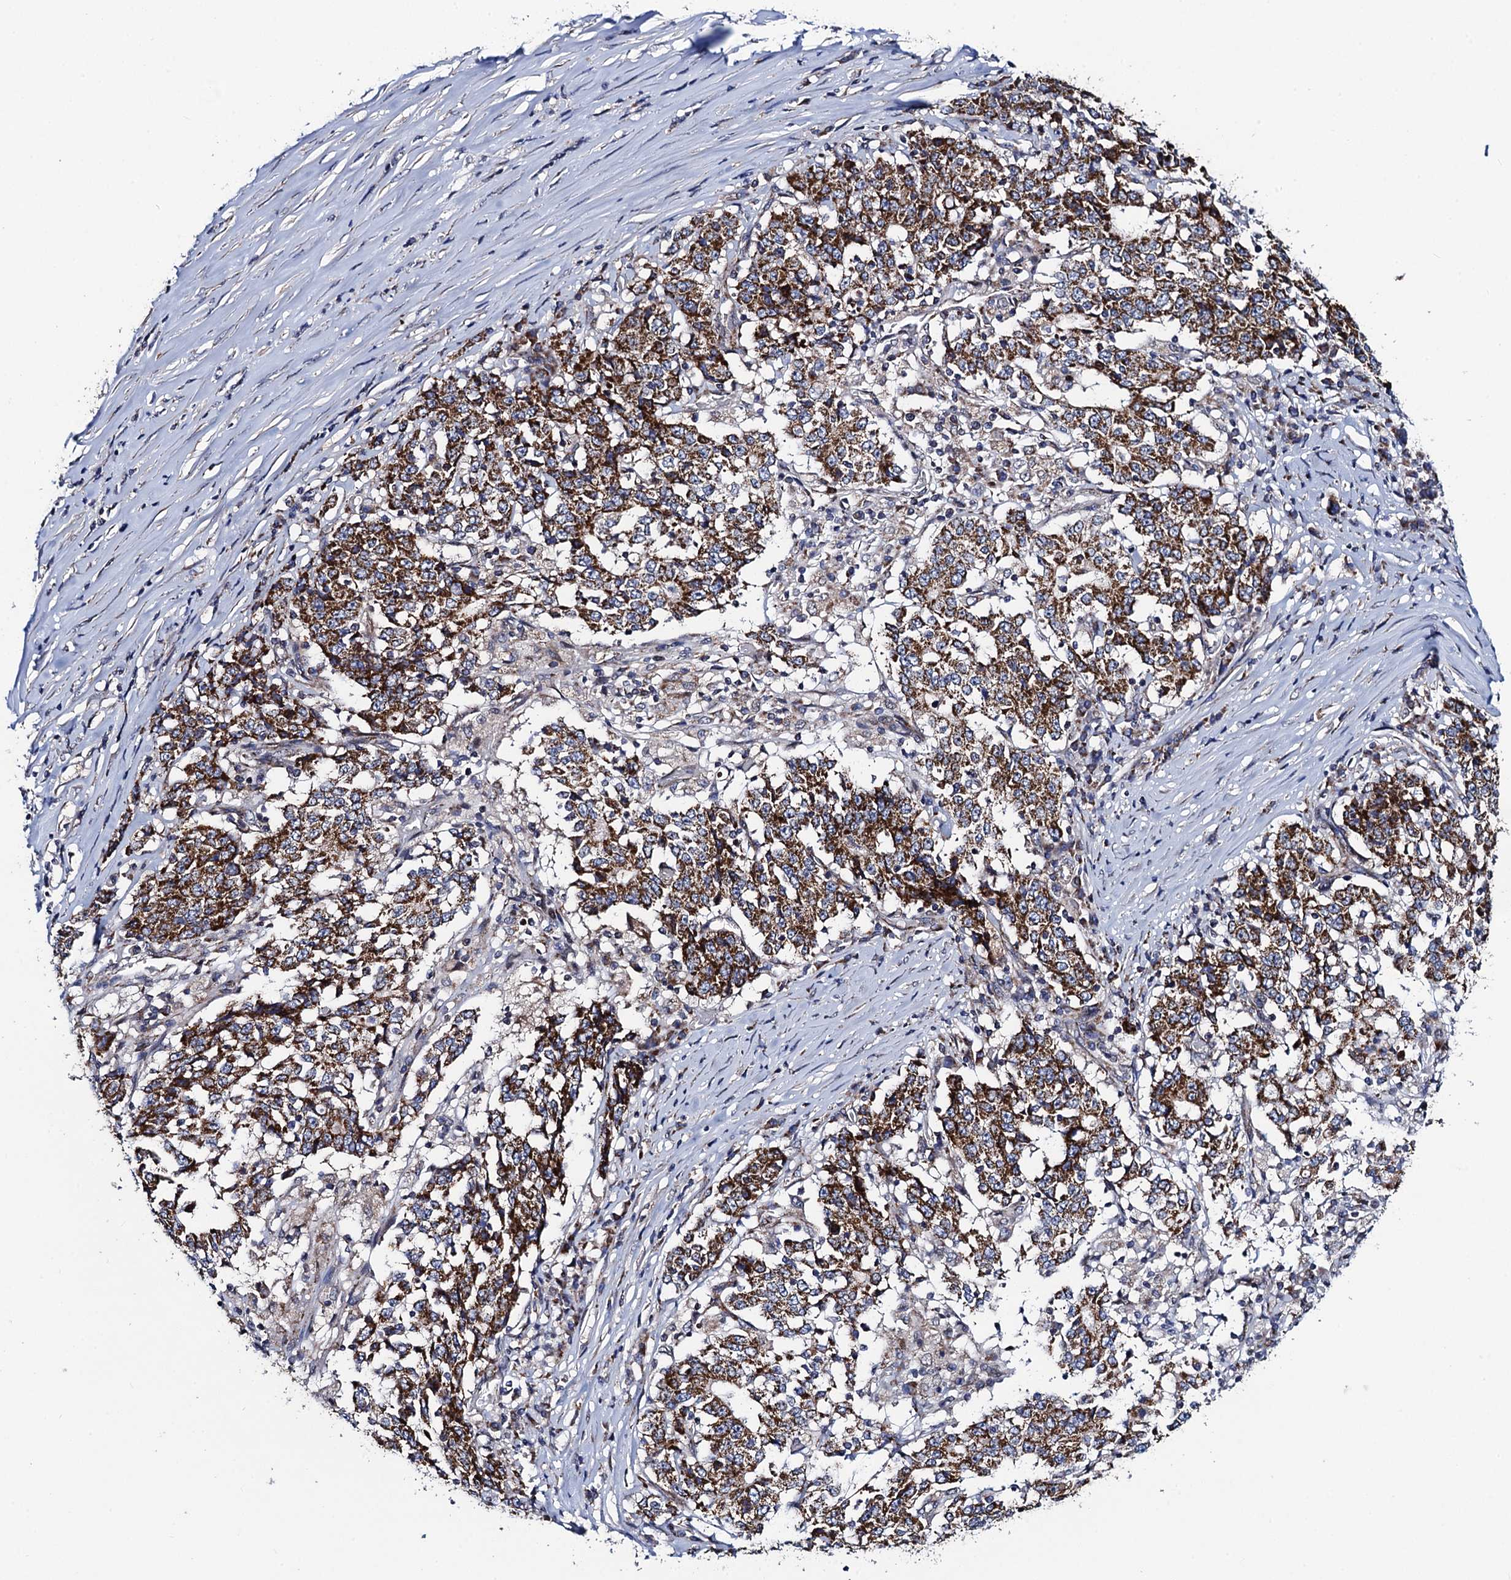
{"staining": {"intensity": "strong", "quantity": ">75%", "location": "cytoplasmic/membranous"}, "tissue": "stomach cancer", "cell_type": "Tumor cells", "image_type": "cancer", "snomed": [{"axis": "morphology", "description": "Adenocarcinoma, NOS"}, {"axis": "topography", "description": "Stomach"}], "caption": "Stomach cancer stained with immunohistochemistry (IHC) shows strong cytoplasmic/membranous expression in approximately >75% of tumor cells.", "gene": "PTCD3", "patient": {"sex": "male", "age": 59}}